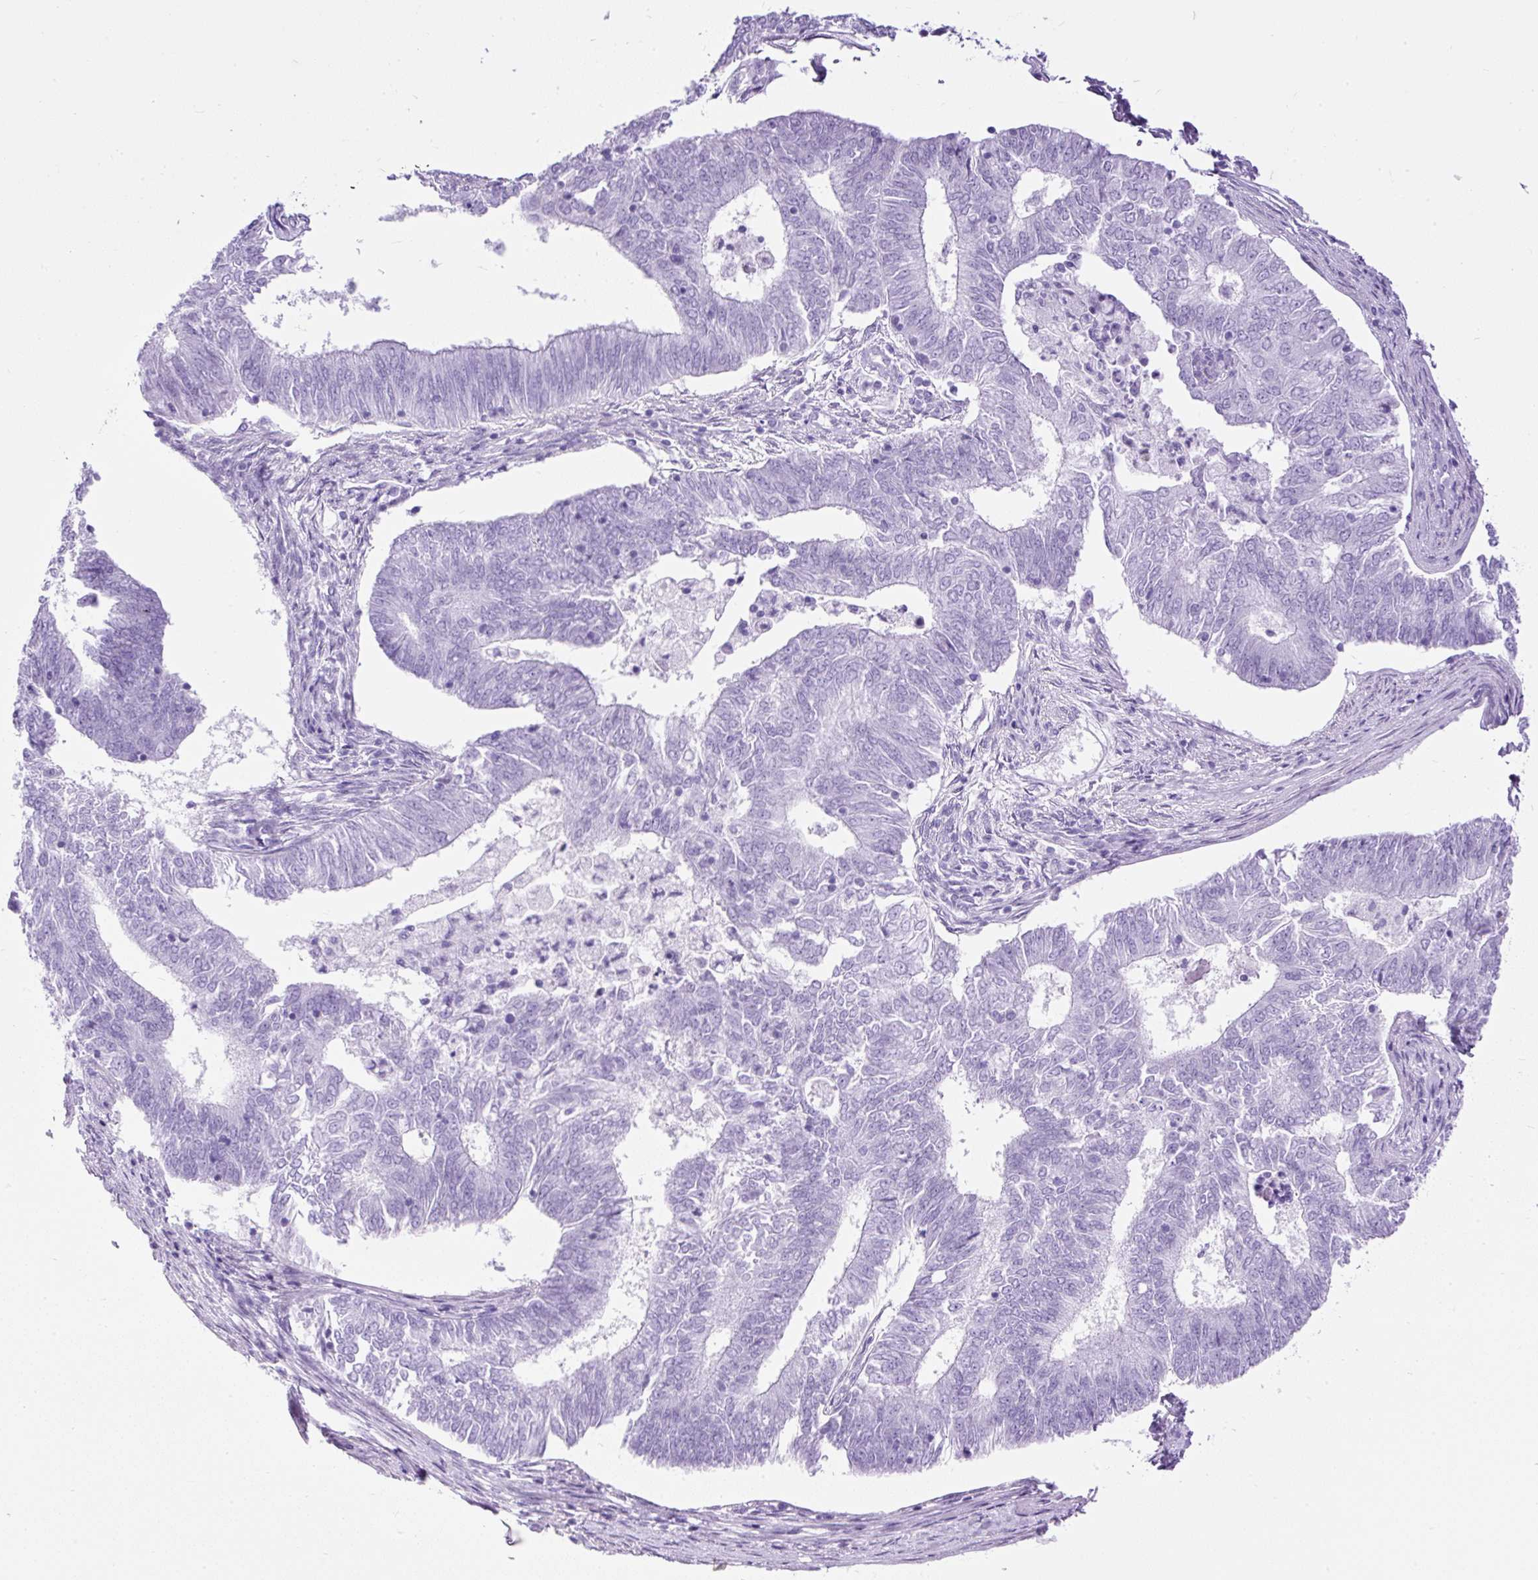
{"staining": {"intensity": "negative", "quantity": "none", "location": "none"}, "tissue": "endometrial cancer", "cell_type": "Tumor cells", "image_type": "cancer", "snomed": [{"axis": "morphology", "description": "Adenocarcinoma, NOS"}, {"axis": "topography", "description": "Endometrium"}], "caption": "Tumor cells show no significant protein expression in endometrial cancer.", "gene": "CEL", "patient": {"sex": "female", "age": 62}}